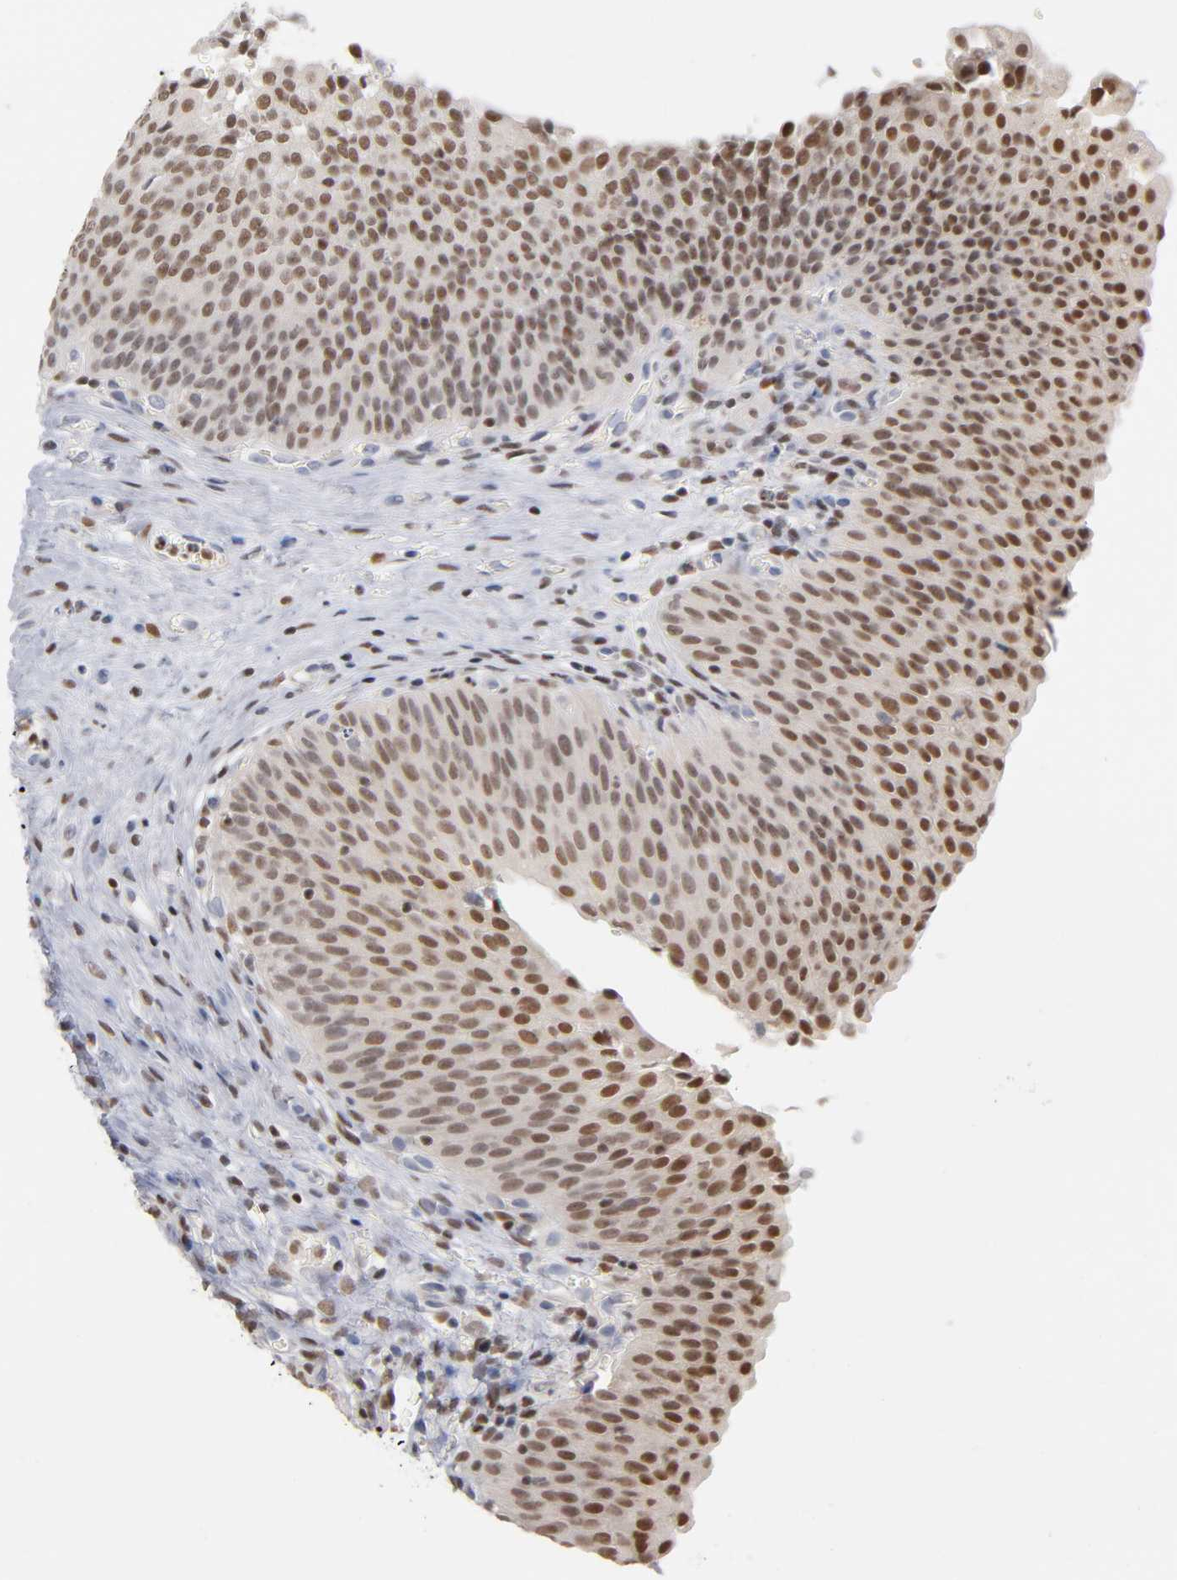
{"staining": {"intensity": "moderate", "quantity": ">75%", "location": "nuclear"}, "tissue": "urinary bladder", "cell_type": "Urothelial cells", "image_type": "normal", "snomed": [{"axis": "morphology", "description": "Normal tissue, NOS"}, {"axis": "morphology", "description": "Dysplasia, NOS"}, {"axis": "topography", "description": "Urinary bladder"}], "caption": "Approximately >75% of urothelial cells in normal urinary bladder exhibit moderate nuclear protein positivity as visualized by brown immunohistochemical staining.", "gene": "RUNX1", "patient": {"sex": "male", "age": 35}}